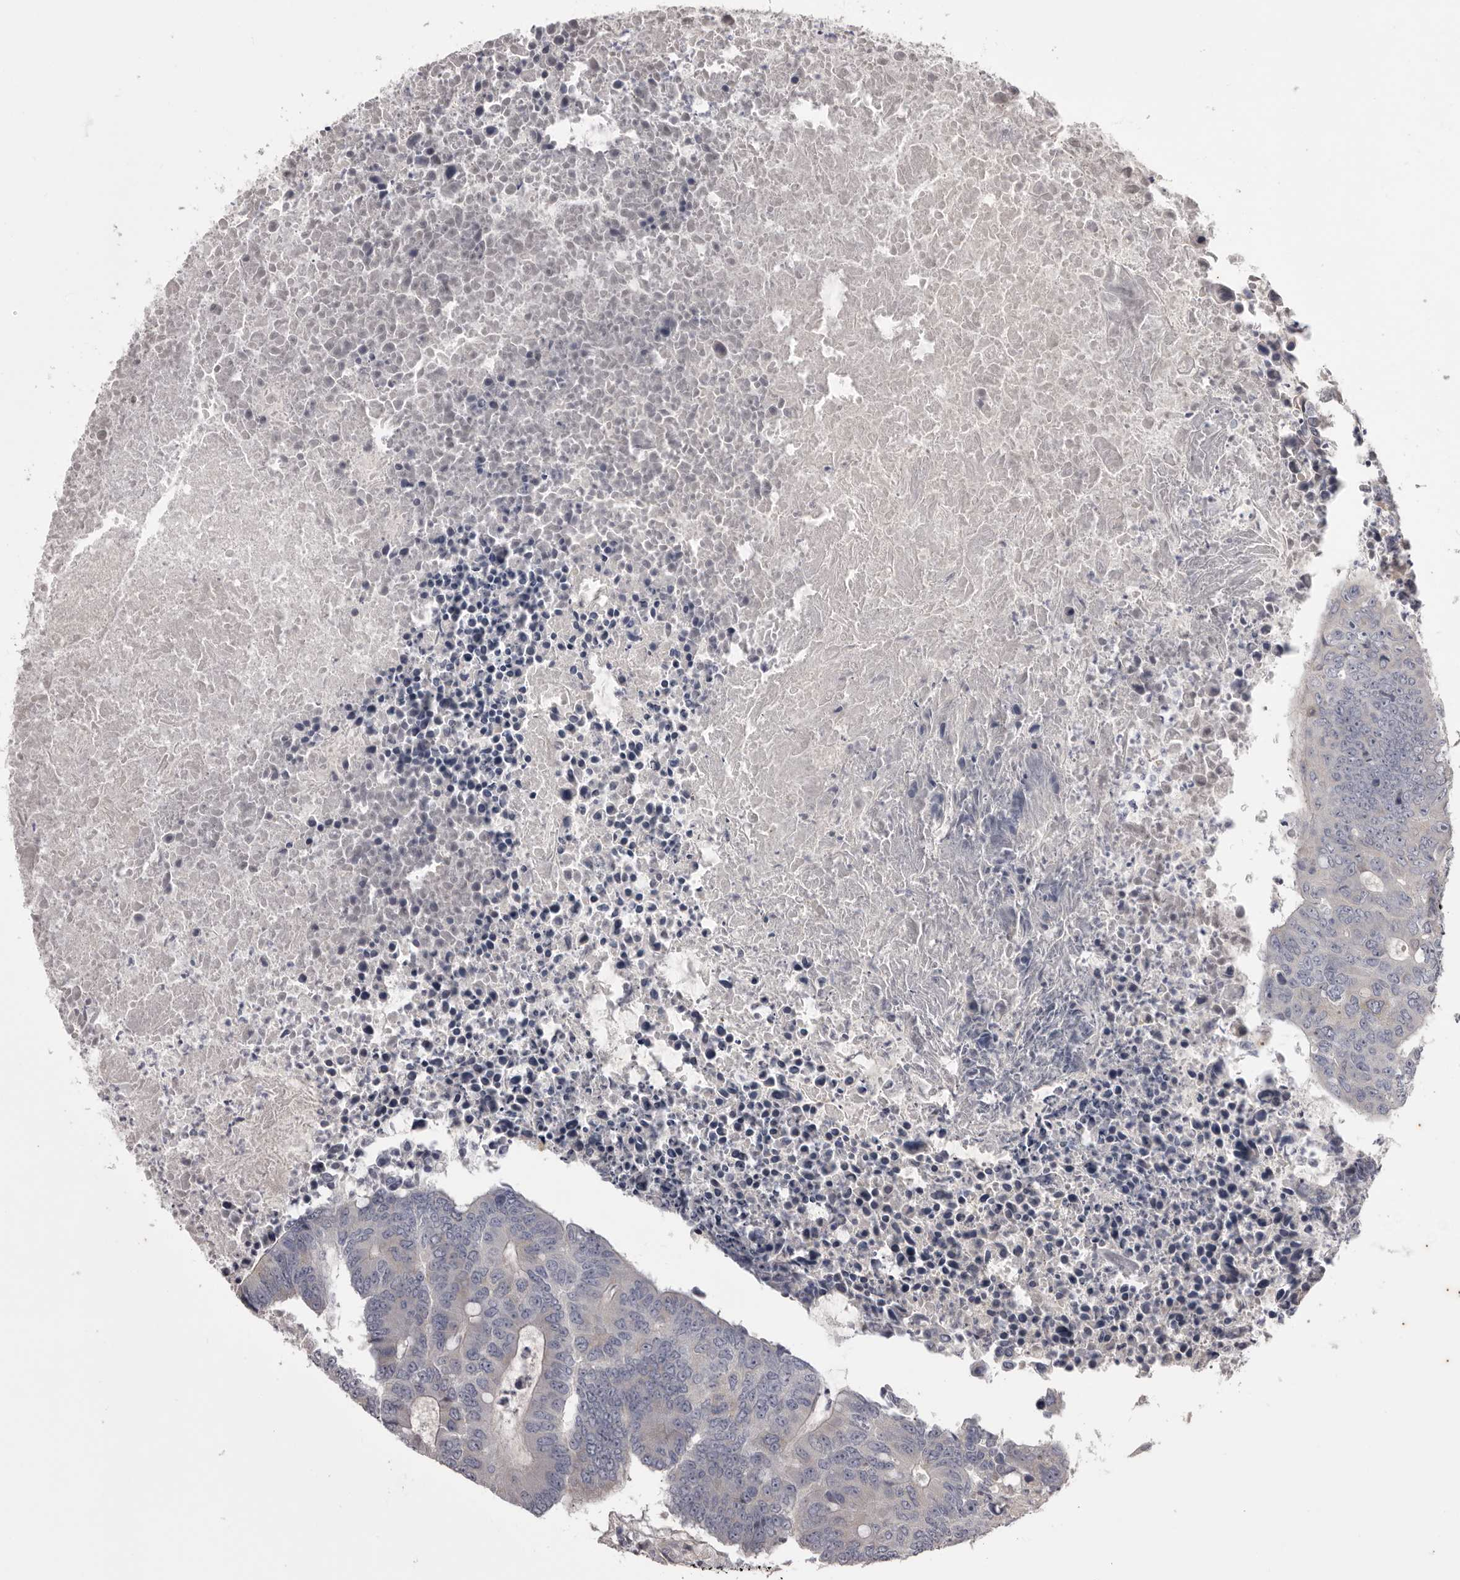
{"staining": {"intensity": "negative", "quantity": "none", "location": "none"}, "tissue": "colorectal cancer", "cell_type": "Tumor cells", "image_type": "cancer", "snomed": [{"axis": "morphology", "description": "Adenocarcinoma, NOS"}, {"axis": "topography", "description": "Colon"}], "caption": "Tumor cells show no significant staining in colorectal cancer (adenocarcinoma). (DAB immunohistochemistry with hematoxylin counter stain).", "gene": "PNRC1", "patient": {"sex": "male", "age": 87}}